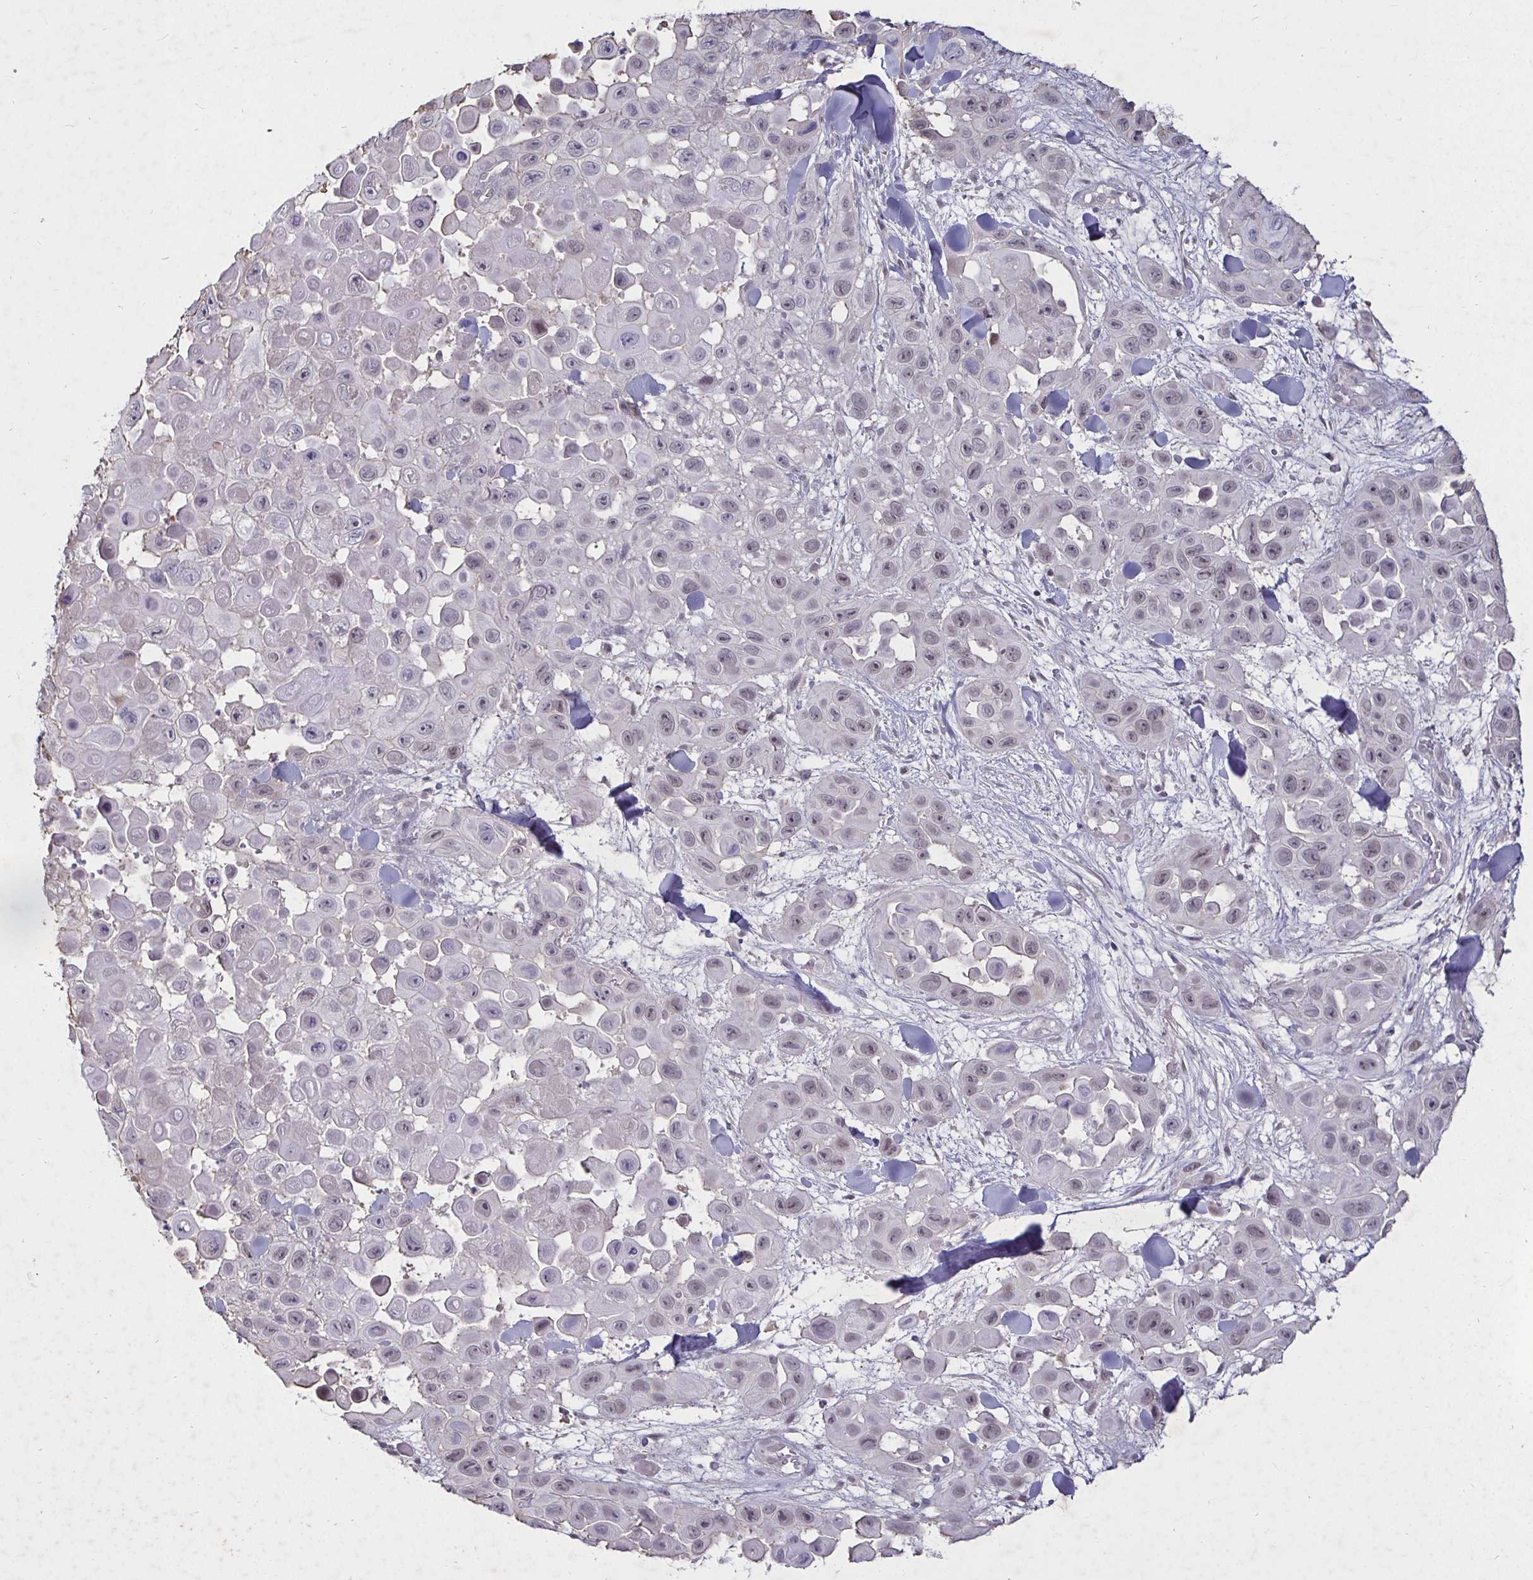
{"staining": {"intensity": "weak", "quantity": "<25%", "location": "nuclear"}, "tissue": "skin cancer", "cell_type": "Tumor cells", "image_type": "cancer", "snomed": [{"axis": "morphology", "description": "Squamous cell carcinoma, NOS"}, {"axis": "topography", "description": "Skin"}], "caption": "A histopathology image of skin squamous cell carcinoma stained for a protein shows no brown staining in tumor cells. (Stains: DAB IHC with hematoxylin counter stain, Microscopy: brightfield microscopy at high magnification).", "gene": "MLH1", "patient": {"sex": "male", "age": 81}}